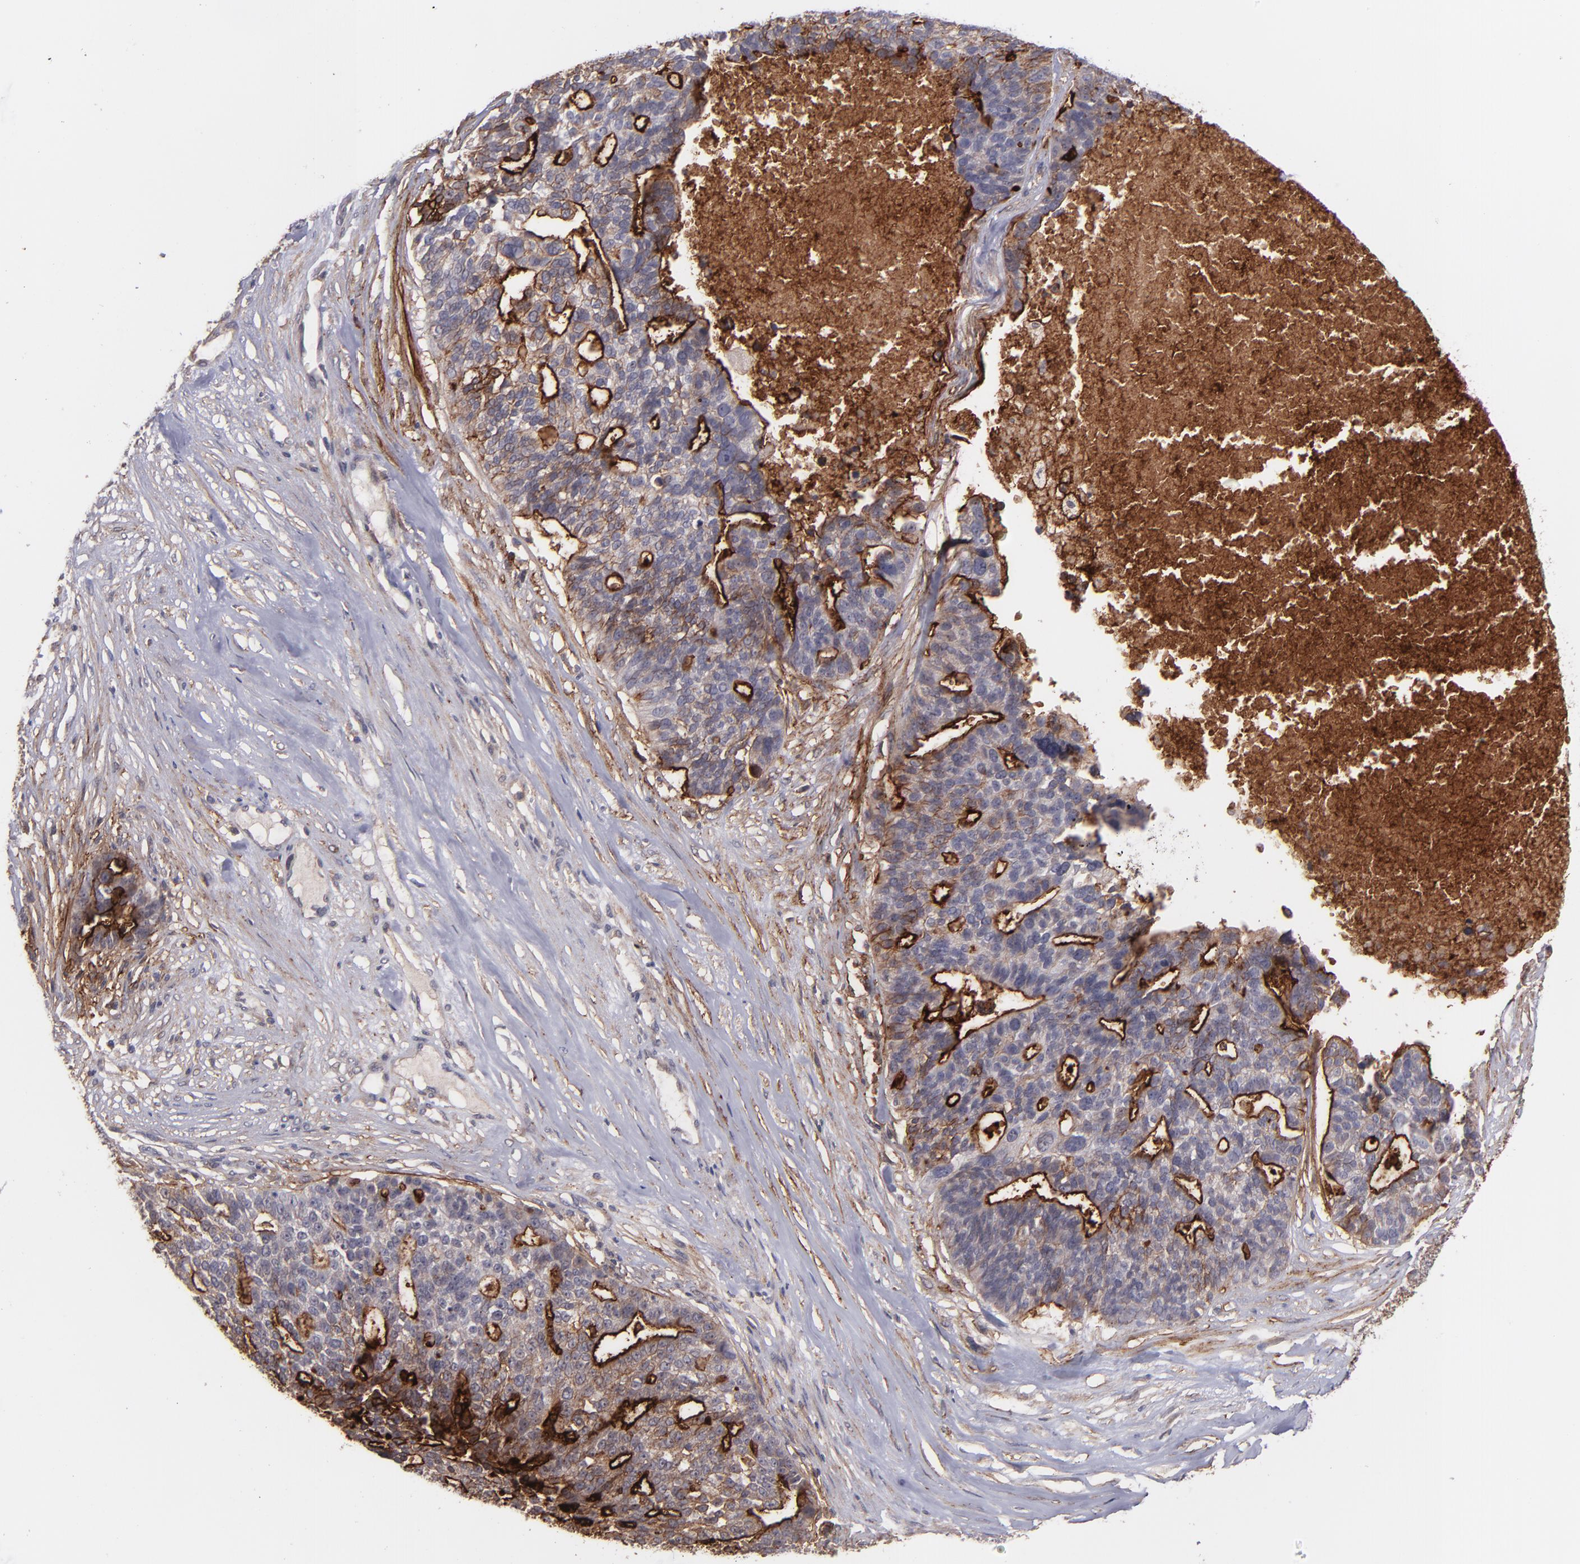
{"staining": {"intensity": "strong", "quantity": "<25%", "location": "cytoplasmic/membranous"}, "tissue": "ovarian cancer", "cell_type": "Tumor cells", "image_type": "cancer", "snomed": [{"axis": "morphology", "description": "Cystadenocarcinoma, serous, NOS"}, {"axis": "topography", "description": "Ovary"}], "caption": "Protein staining displays strong cytoplasmic/membranous positivity in about <25% of tumor cells in ovarian serous cystadenocarcinoma.", "gene": "ICAM1", "patient": {"sex": "female", "age": 59}}